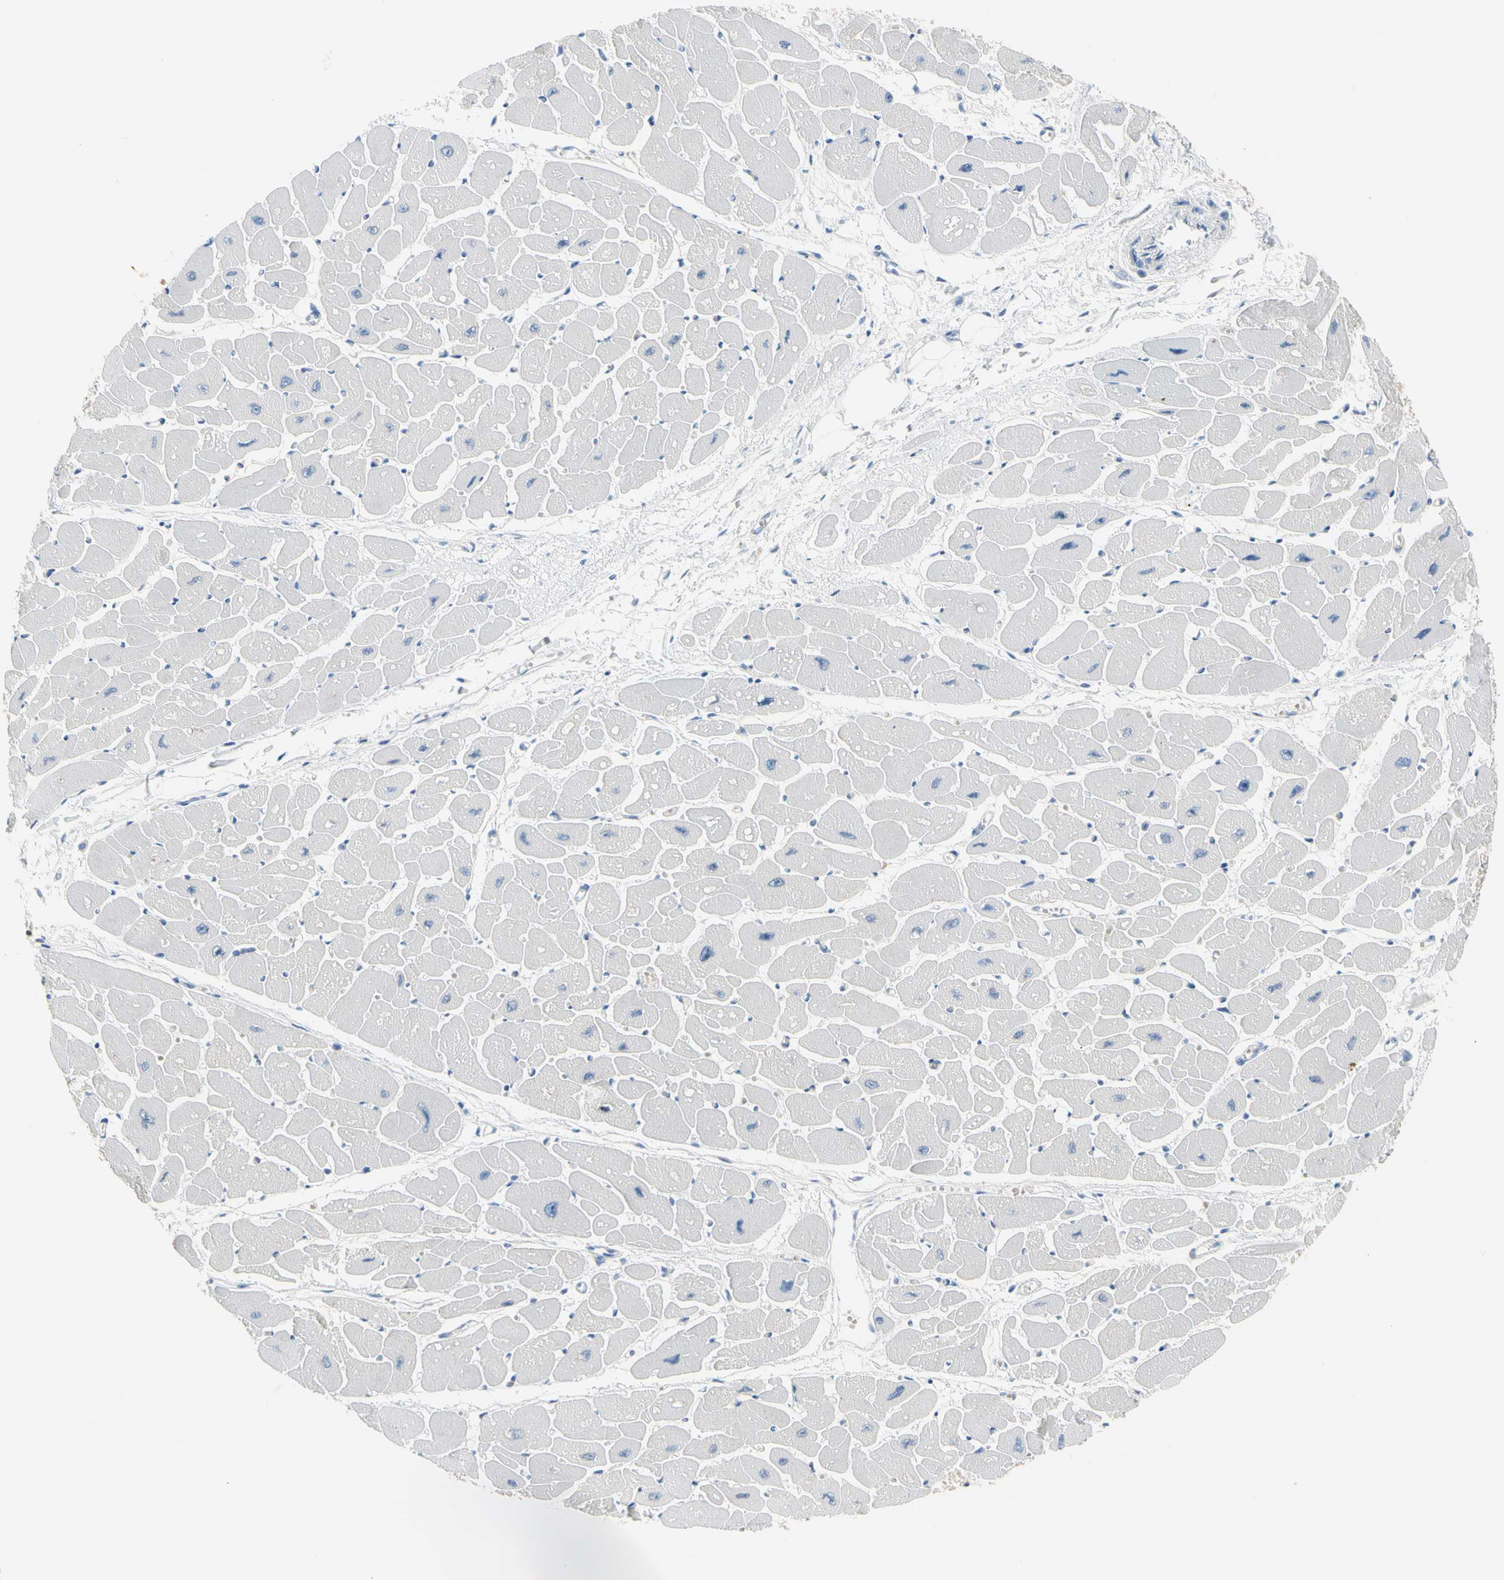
{"staining": {"intensity": "negative", "quantity": "none", "location": "none"}, "tissue": "heart muscle", "cell_type": "Cardiomyocytes", "image_type": "normal", "snomed": [{"axis": "morphology", "description": "Normal tissue, NOS"}, {"axis": "topography", "description": "Heart"}], "caption": "The immunohistochemistry (IHC) micrograph has no significant positivity in cardiomyocytes of heart muscle. Brightfield microscopy of IHC stained with DAB (3,3'-diaminobenzidine) (brown) and hematoxylin (blue), captured at high magnification.", "gene": "MARK1", "patient": {"sex": "female", "age": 54}}